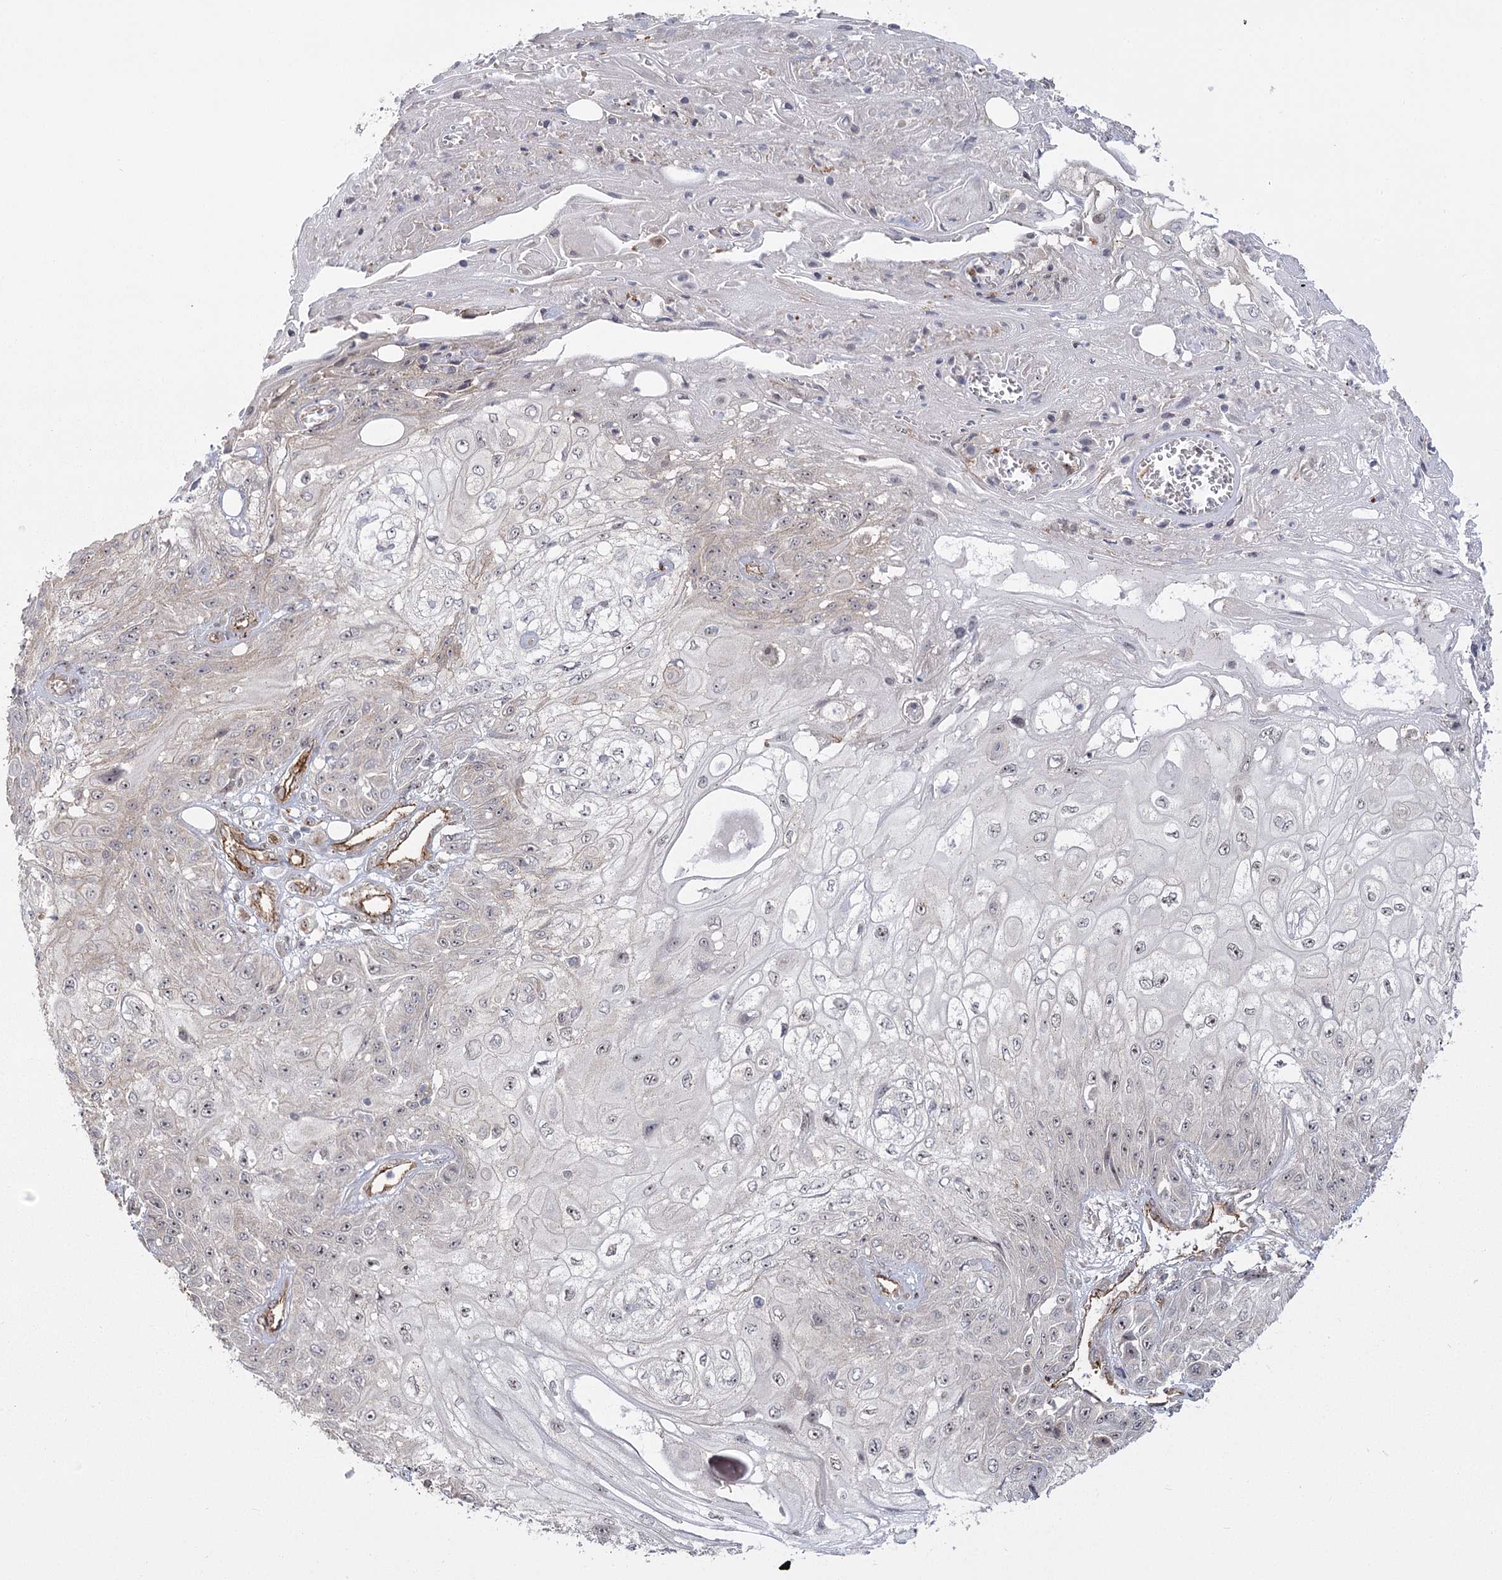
{"staining": {"intensity": "negative", "quantity": "none", "location": "none"}, "tissue": "skin cancer", "cell_type": "Tumor cells", "image_type": "cancer", "snomed": [{"axis": "morphology", "description": "Squamous cell carcinoma, NOS"}, {"axis": "morphology", "description": "Squamous cell carcinoma, metastatic, NOS"}, {"axis": "topography", "description": "Skin"}, {"axis": "topography", "description": "Lymph node"}], "caption": "Immunohistochemistry (IHC) image of human skin cancer stained for a protein (brown), which reveals no positivity in tumor cells.", "gene": "RPP14", "patient": {"sex": "male", "age": 75}}